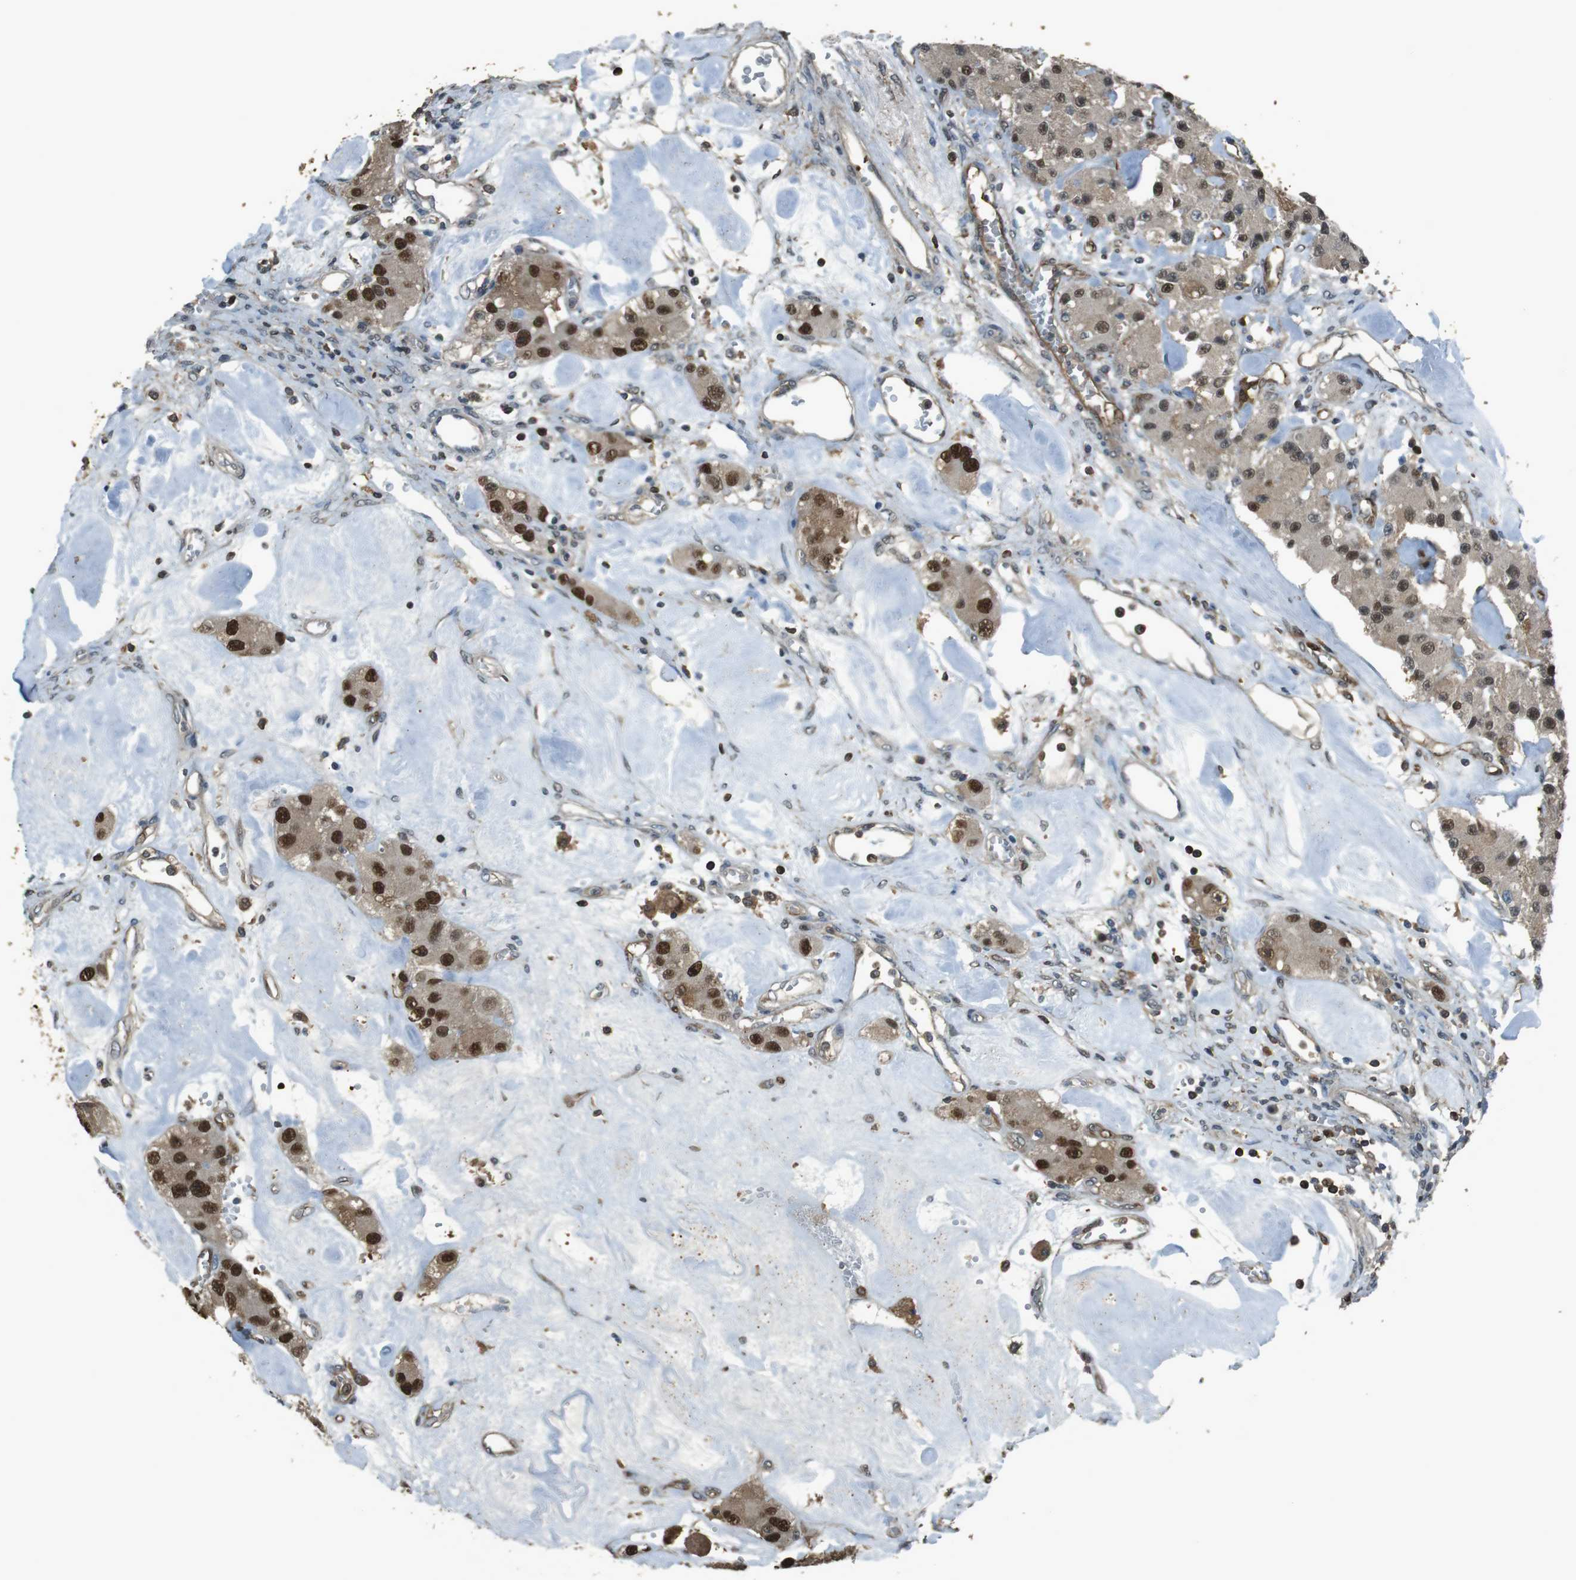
{"staining": {"intensity": "strong", "quantity": "25%-75%", "location": "cytoplasmic/membranous,nuclear"}, "tissue": "carcinoid", "cell_type": "Tumor cells", "image_type": "cancer", "snomed": [{"axis": "morphology", "description": "Carcinoid, malignant, NOS"}, {"axis": "topography", "description": "Pancreas"}], "caption": "Brown immunohistochemical staining in carcinoid demonstrates strong cytoplasmic/membranous and nuclear staining in about 25%-75% of tumor cells.", "gene": "TWSG1", "patient": {"sex": "male", "age": 41}}